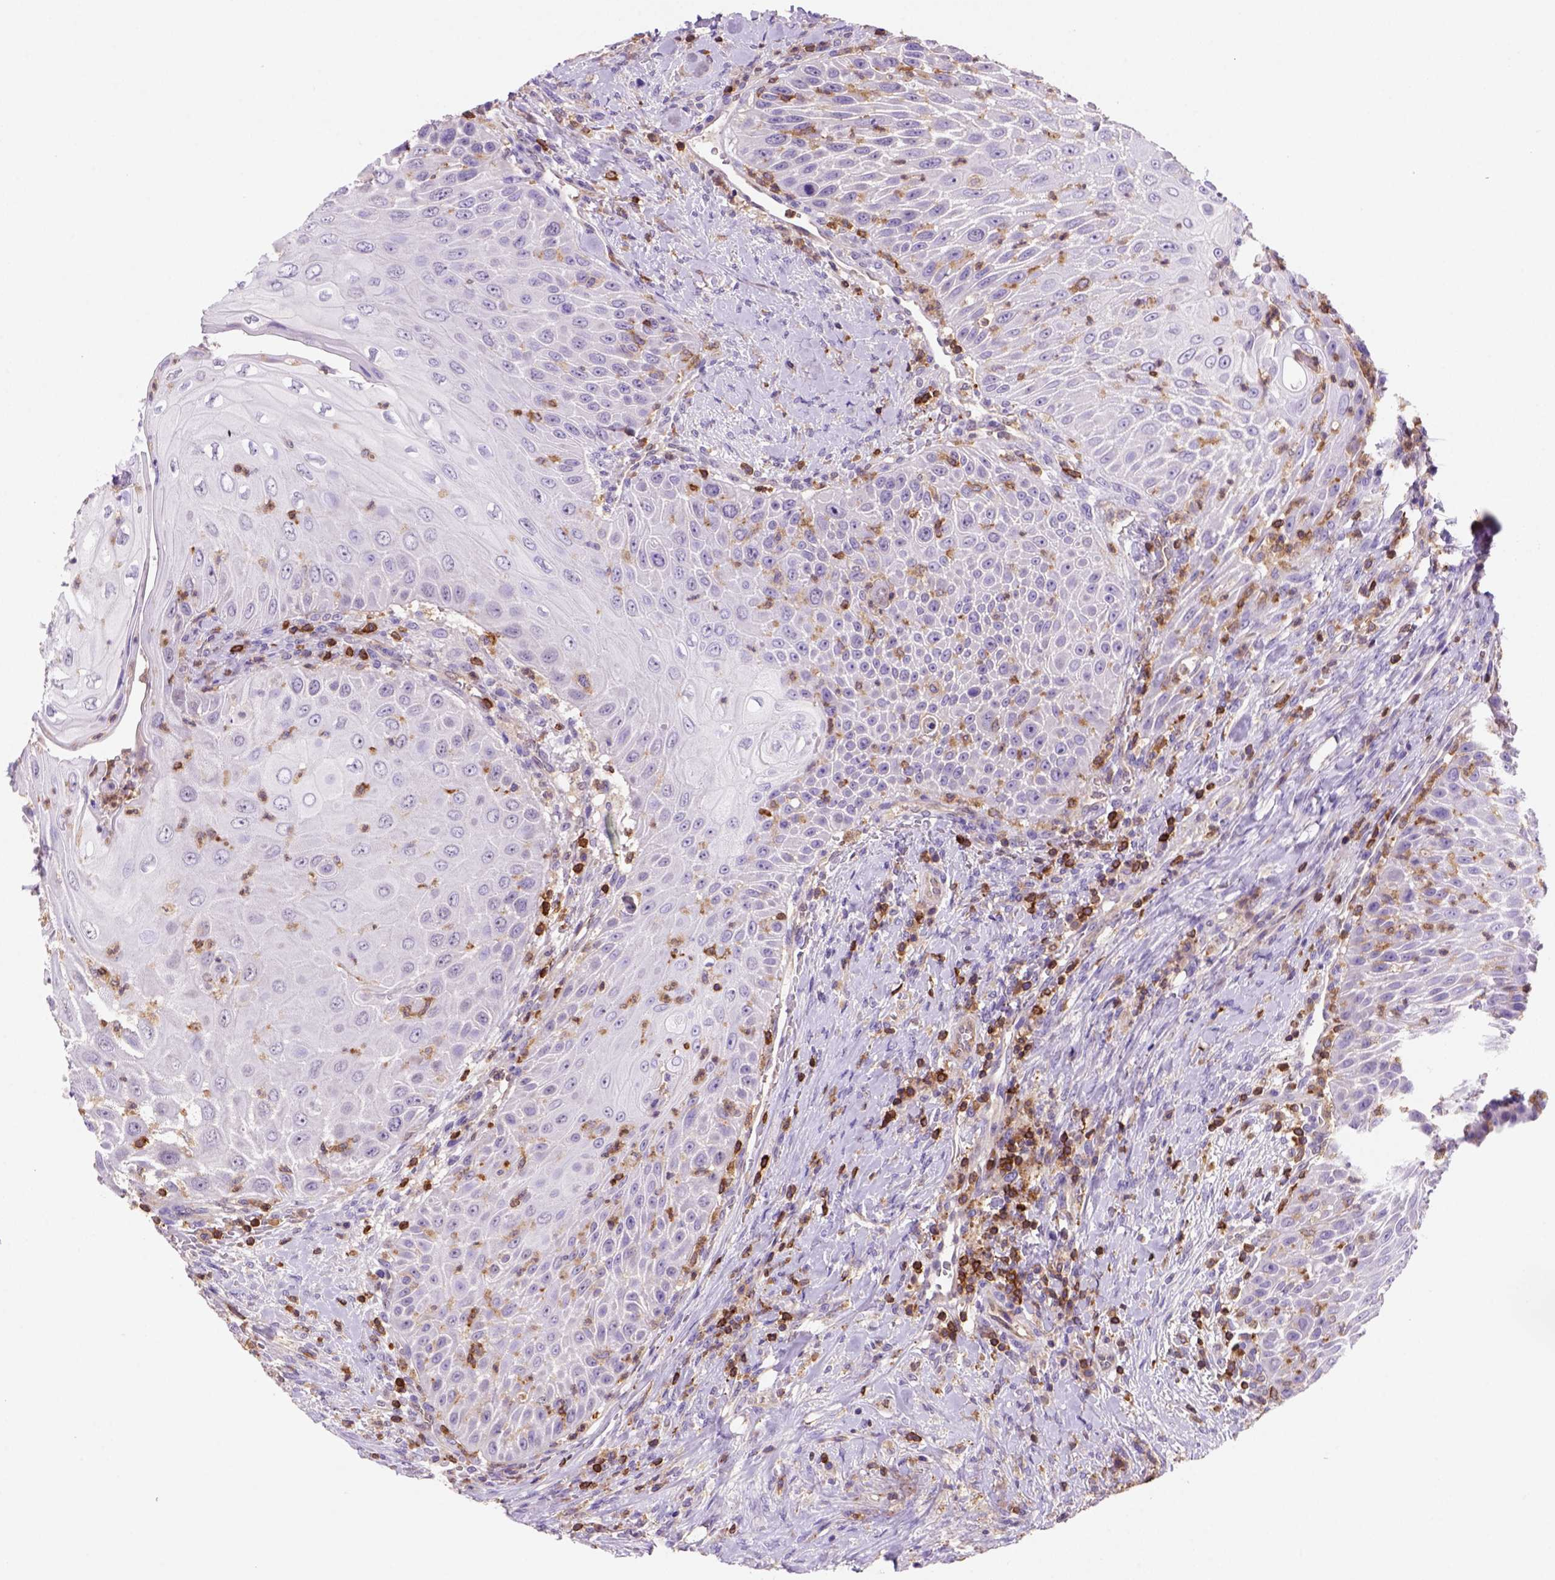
{"staining": {"intensity": "negative", "quantity": "none", "location": "none"}, "tissue": "head and neck cancer", "cell_type": "Tumor cells", "image_type": "cancer", "snomed": [{"axis": "morphology", "description": "Squamous cell carcinoma, NOS"}, {"axis": "topography", "description": "Head-Neck"}], "caption": "The immunohistochemistry histopathology image has no significant expression in tumor cells of head and neck squamous cell carcinoma tissue.", "gene": "INPP5D", "patient": {"sex": "male", "age": 69}}